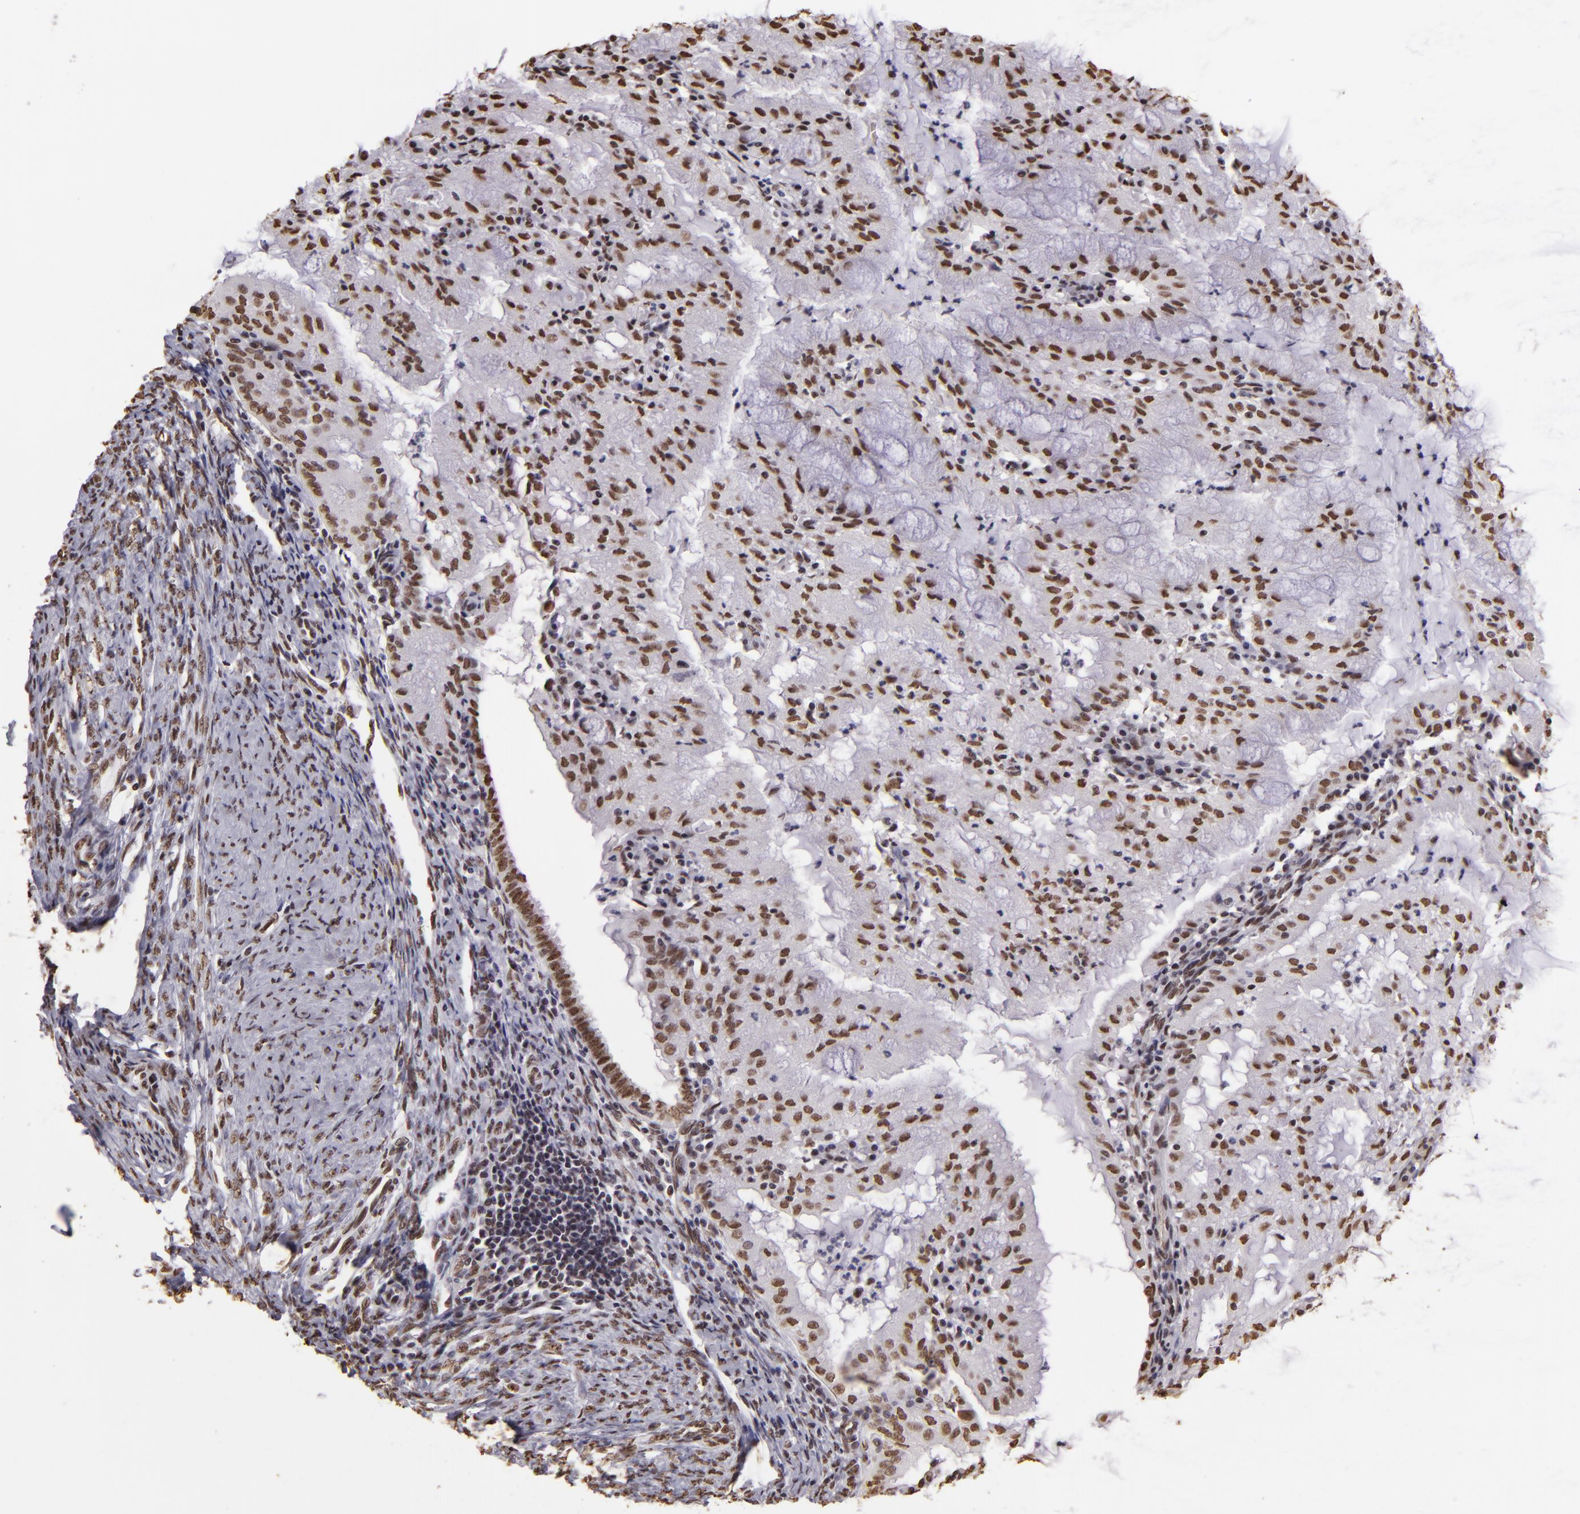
{"staining": {"intensity": "moderate", "quantity": ">75%", "location": "nuclear"}, "tissue": "endometrial cancer", "cell_type": "Tumor cells", "image_type": "cancer", "snomed": [{"axis": "morphology", "description": "Adenocarcinoma, NOS"}, {"axis": "topography", "description": "Endometrium"}], "caption": "Endometrial adenocarcinoma tissue shows moderate nuclear positivity in approximately >75% of tumor cells, visualized by immunohistochemistry.", "gene": "PAPOLA", "patient": {"sex": "female", "age": 63}}